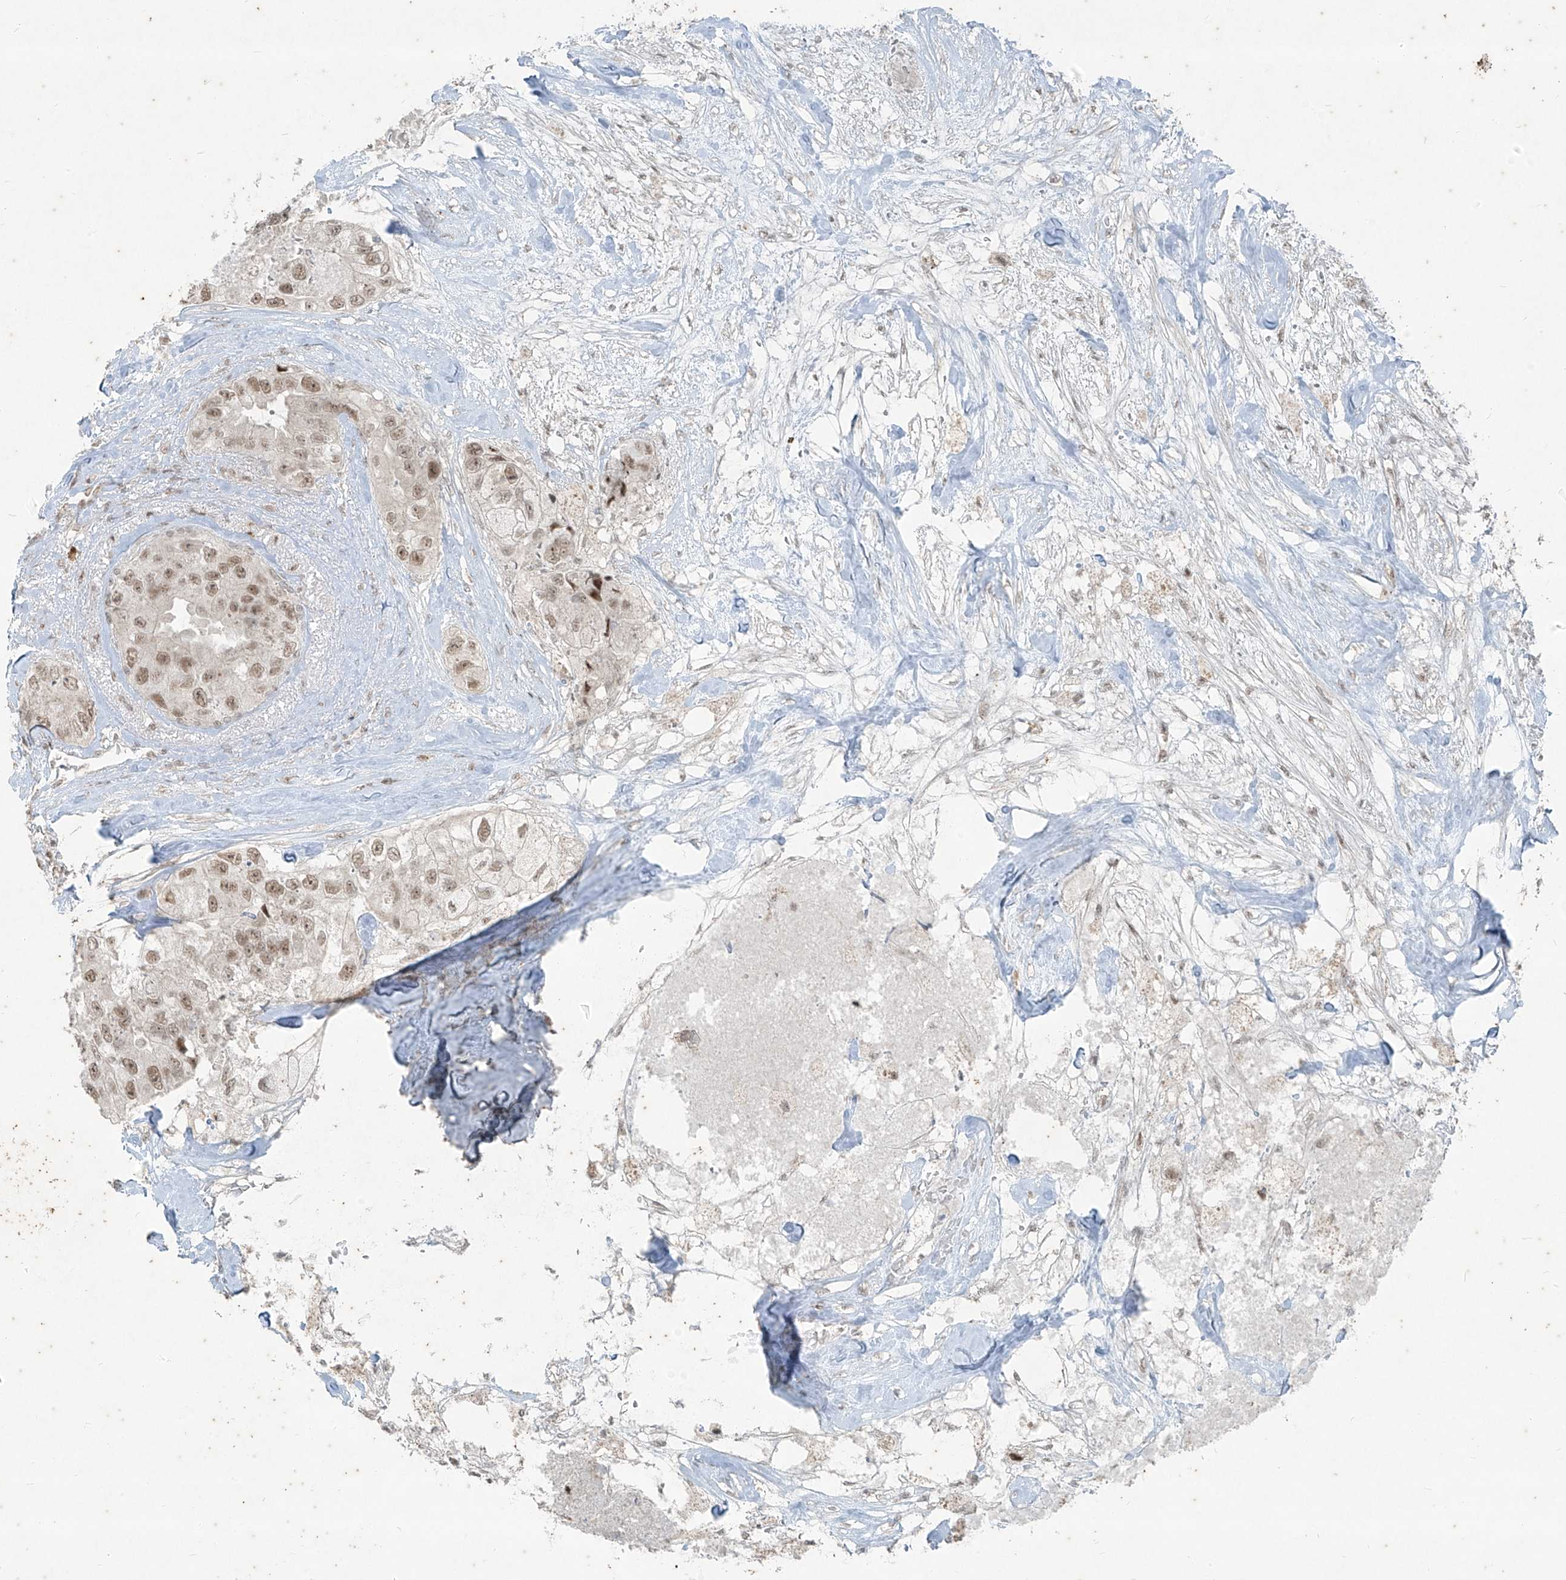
{"staining": {"intensity": "weak", "quantity": ">75%", "location": "nuclear"}, "tissue": "breast cancer", "cell_type": "Tumor cells", "image_type": "cancer", "snomed": [{"axis": "morphology", "description": "Duct carcinoma"}, {"axis": "topography", "description": "Breast"}], "caption": "Tumor cells display weak nuclear positivity in approximately >75% of cells in breast cancer. (DAB (3,3'-diaminobenzidine) IHC with brightfield microscopy, high magnification).", "gene": "ZNF354B", "patient": {"sex": "female", "age": 62}}